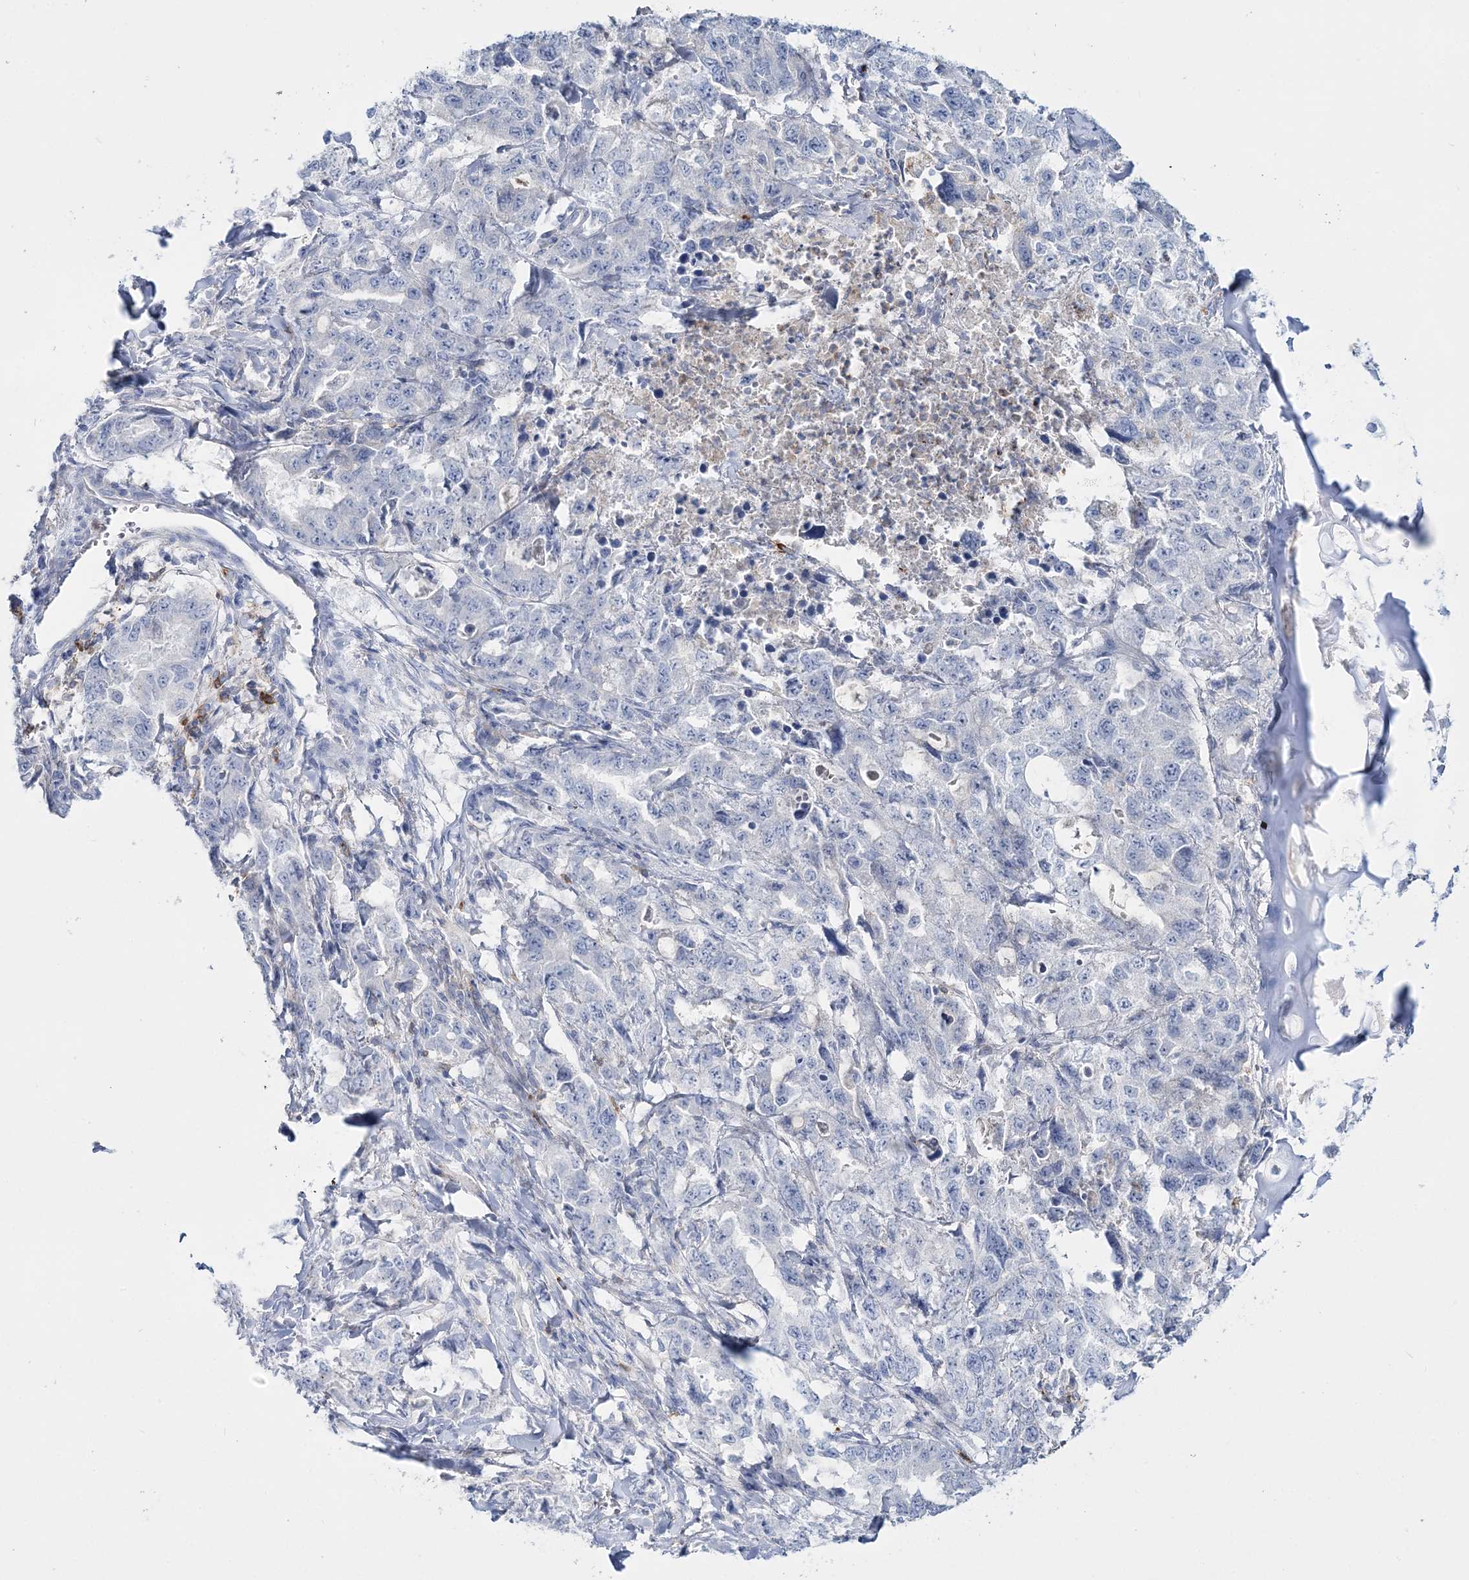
{"staining": {"intensity": "negative", "quantity": "none", "location": "none"}, "tissue": "lung cancer", "cell_type": "Tumor cells", "image_type": "cancer", "snomed": [{"axis": "morphology", "description": "Adenocarcinoma, NOS"}, {"axis": "topography", "description": "Lung"}], "caption": "Immunohistochemical staining of lung cancer (adenocarcinoma) displays no significant expression in tumor cells. (Stains: DAB immunohistochemistry with hematoxylin counter stain, Microscopy: brightfield microscopy at high magnification).", "gene": "WDSUB1", "patient": {"sex": "female", "age": 51}}